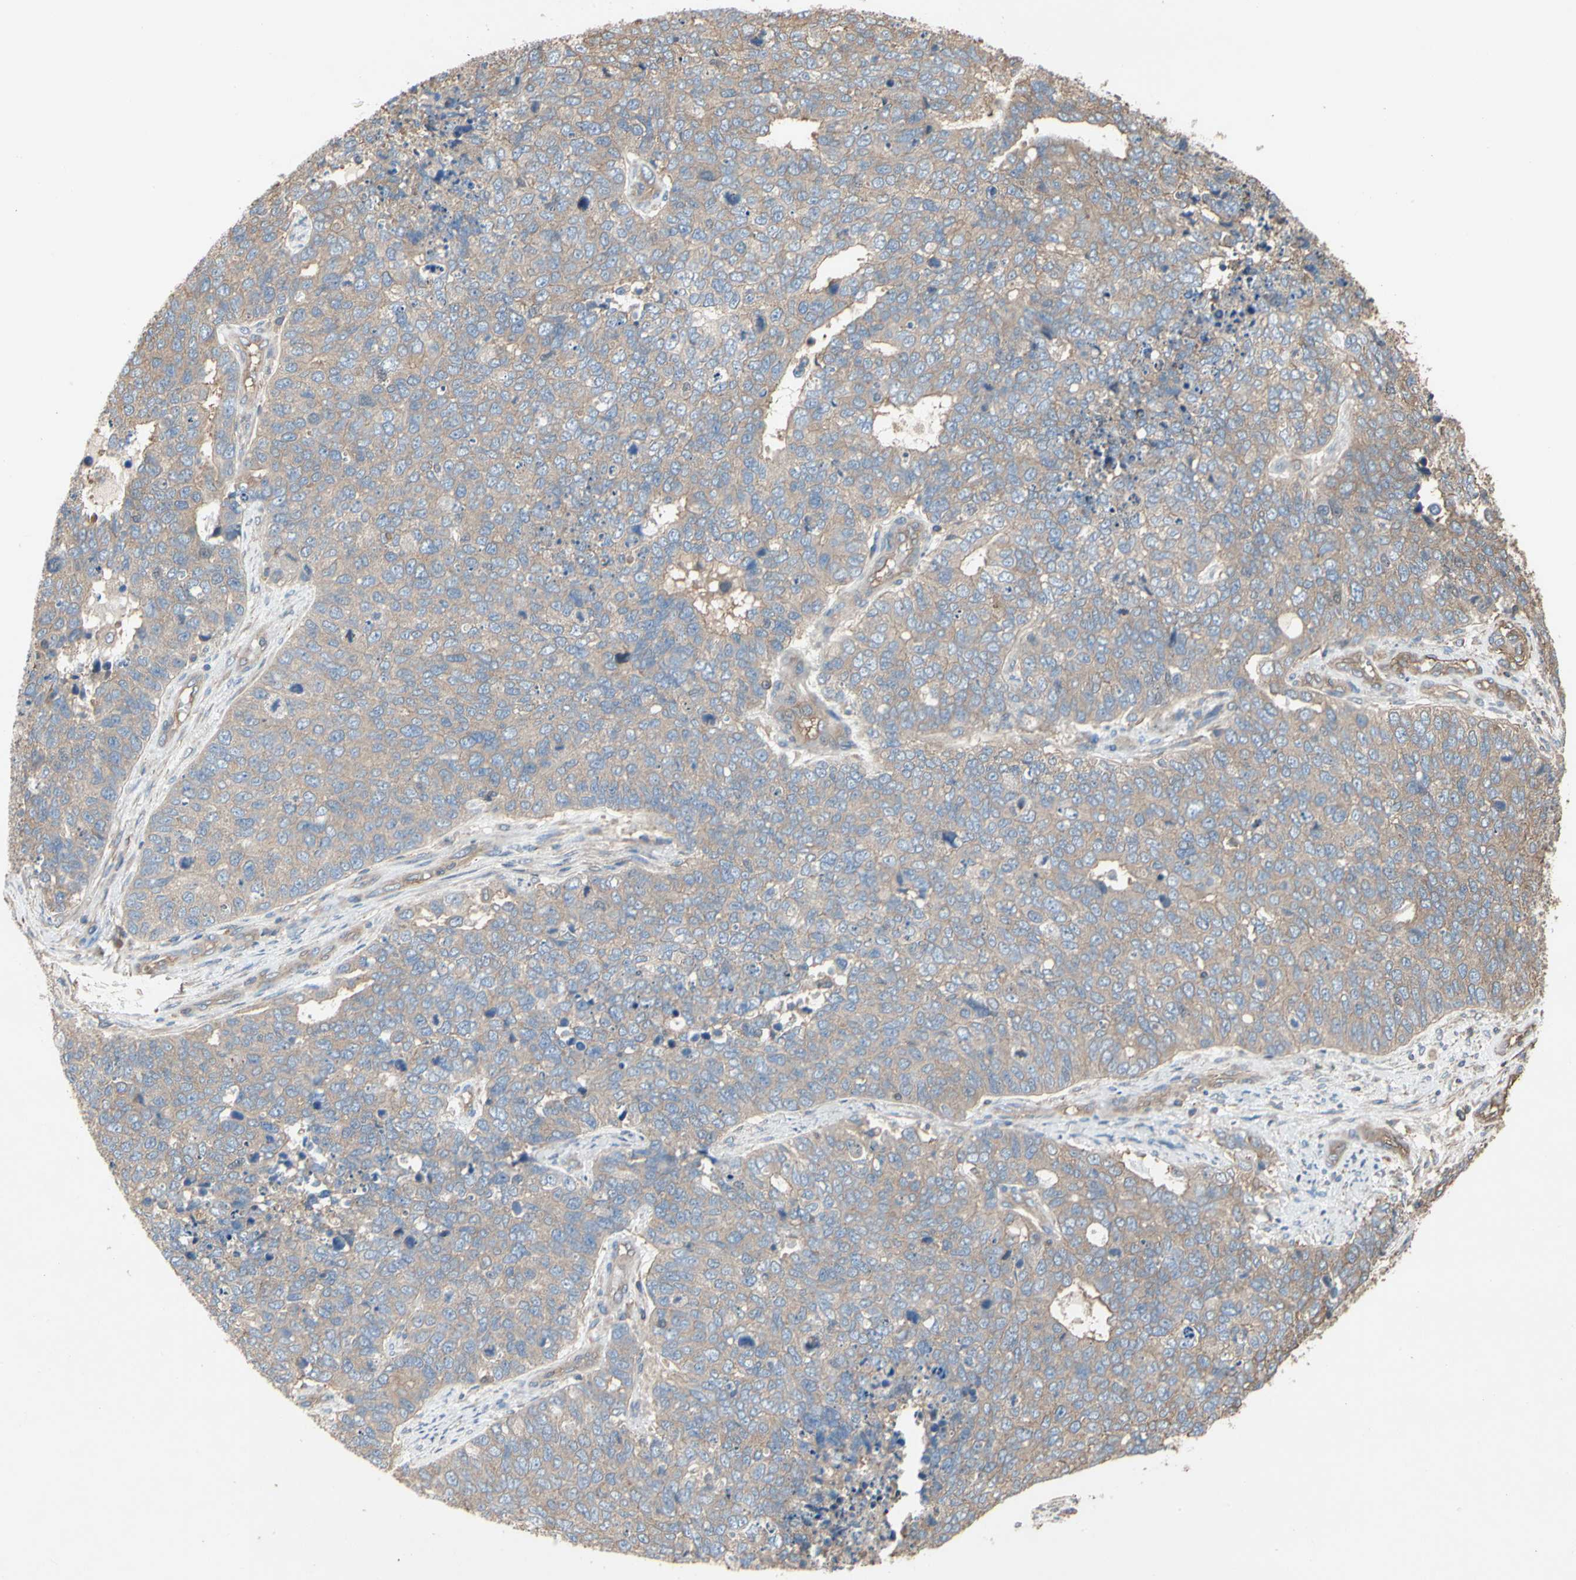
{"staining": {"intensity": "weak", "quantity": ">75%", "location": "cytoplasmic/membranous"}, "tissue": "cervical cancer", "cell_type": "Tumor cells", "image_type": "cancer", "snomed": [{"axis": "morphology", "description": "Squamous cell carcinoma, NOS"}, {"axis": "topography", "description": "Cervix"}], "caption": "Immunohistochemistry (IHC) image of cervical squamous cell carcinoma stained for a protein (brown), which exhibits low levels of weak cytoplasmic/membranous positivity in approximately >75% of tumor cells.", "gene": "PDZK1", "patient": {"sex": "female", "age": 63}}